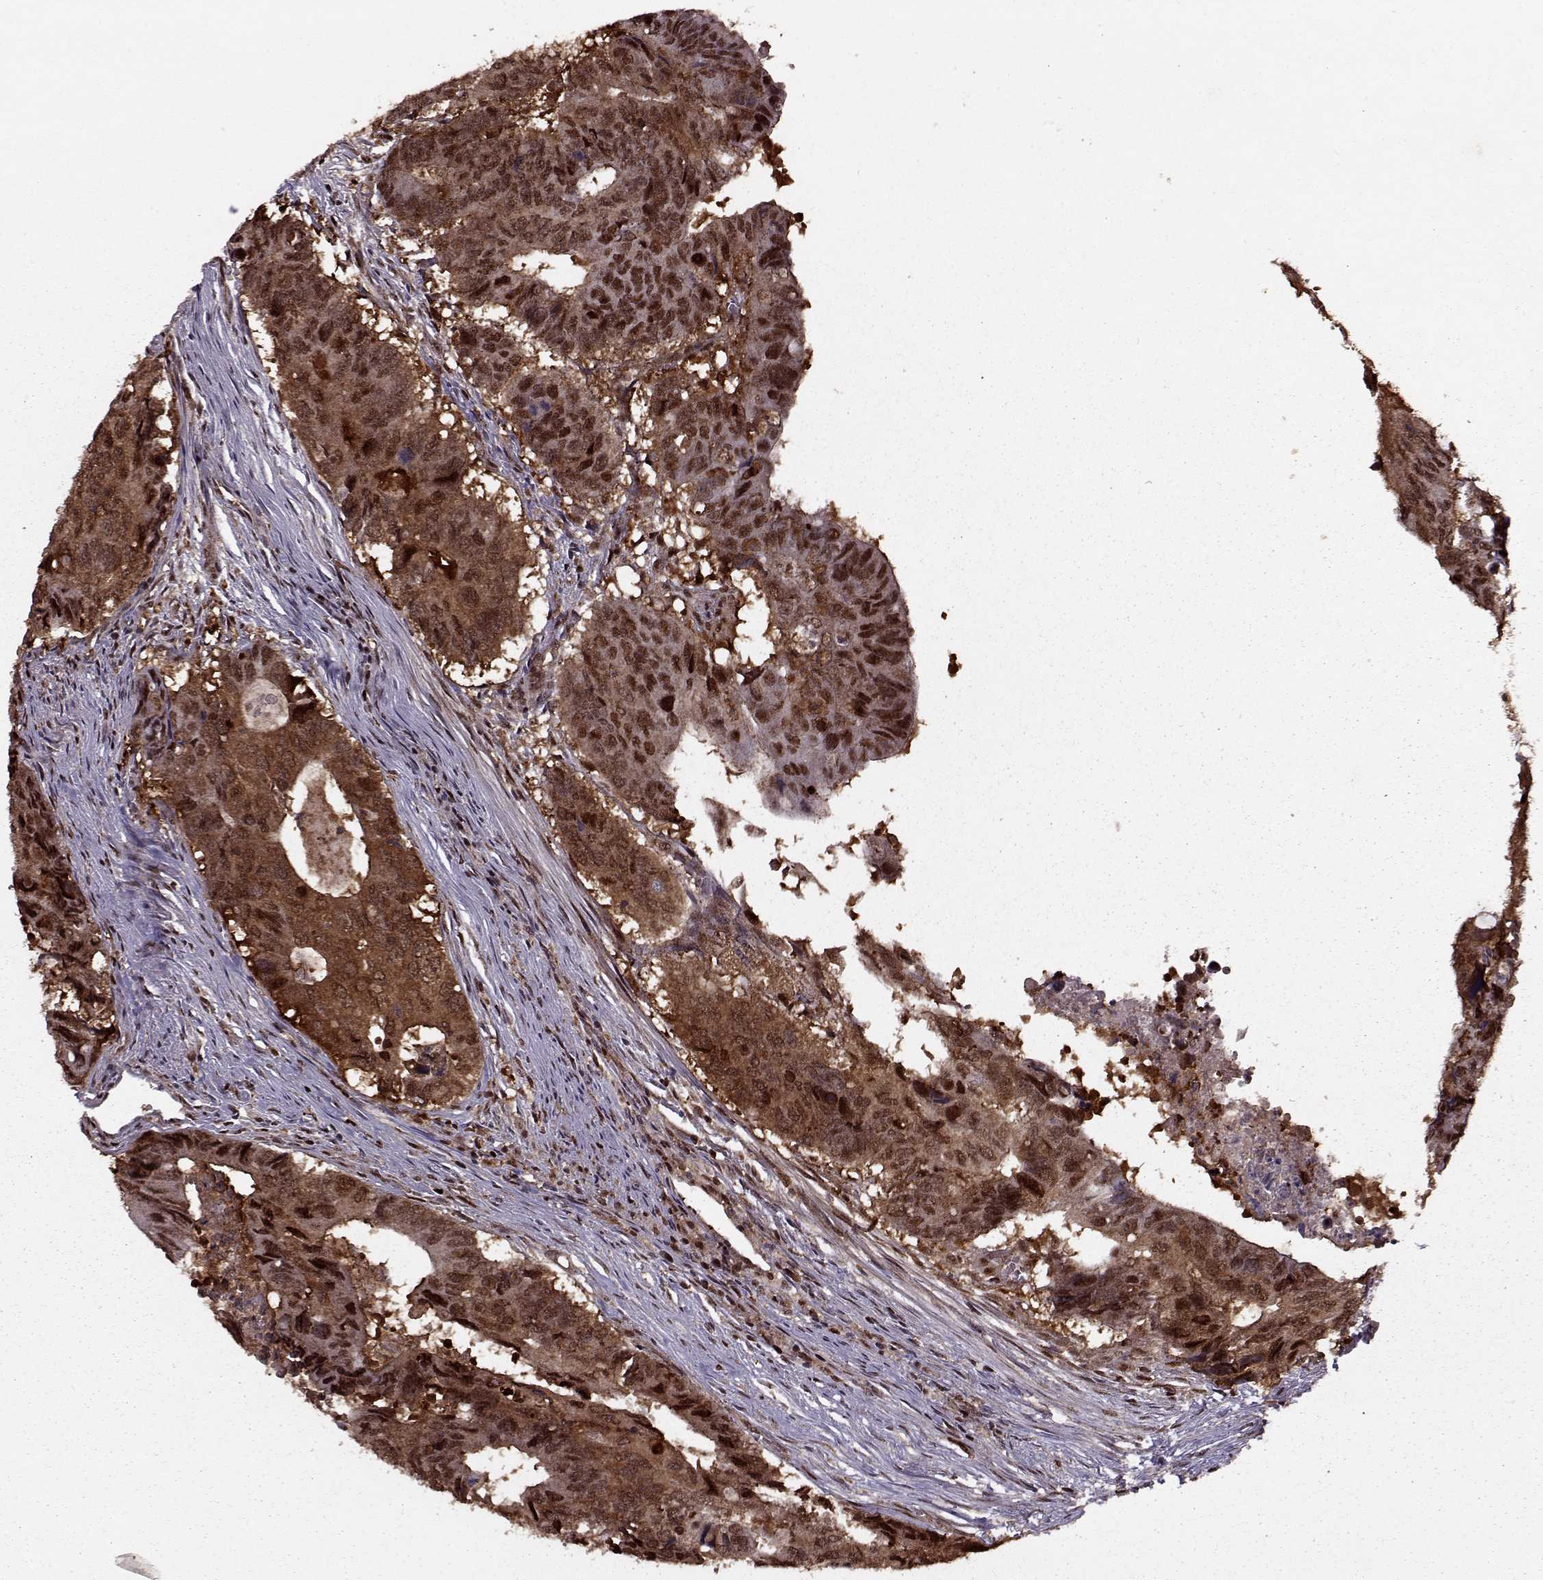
{"staining": {"intensity": "moderate", "quantity": ">75%", "location": "cytoplasmic/membranous,nuclear"}, "tissue": "colorectal cancer", "cell_type": "Tumor cells", "image_type": "cancer", "snomed": [{"axis": "morphology", "description": "Adenocarcinoma, NOS"}, {"axis": "topography", "description": "Colon"}], "caption": "An image of human colorectal adenocarcinoma stained for a protein exhibits moderate cytoplasmic/membranous and nuclear brown staining in tumor cells. Using DAB (brown) and hematoxylin (blue) stains, captured at high magnification using brightfield microscopy.", "gene": "PSMA7", "patient": {"sex": "male", "age": 79}}